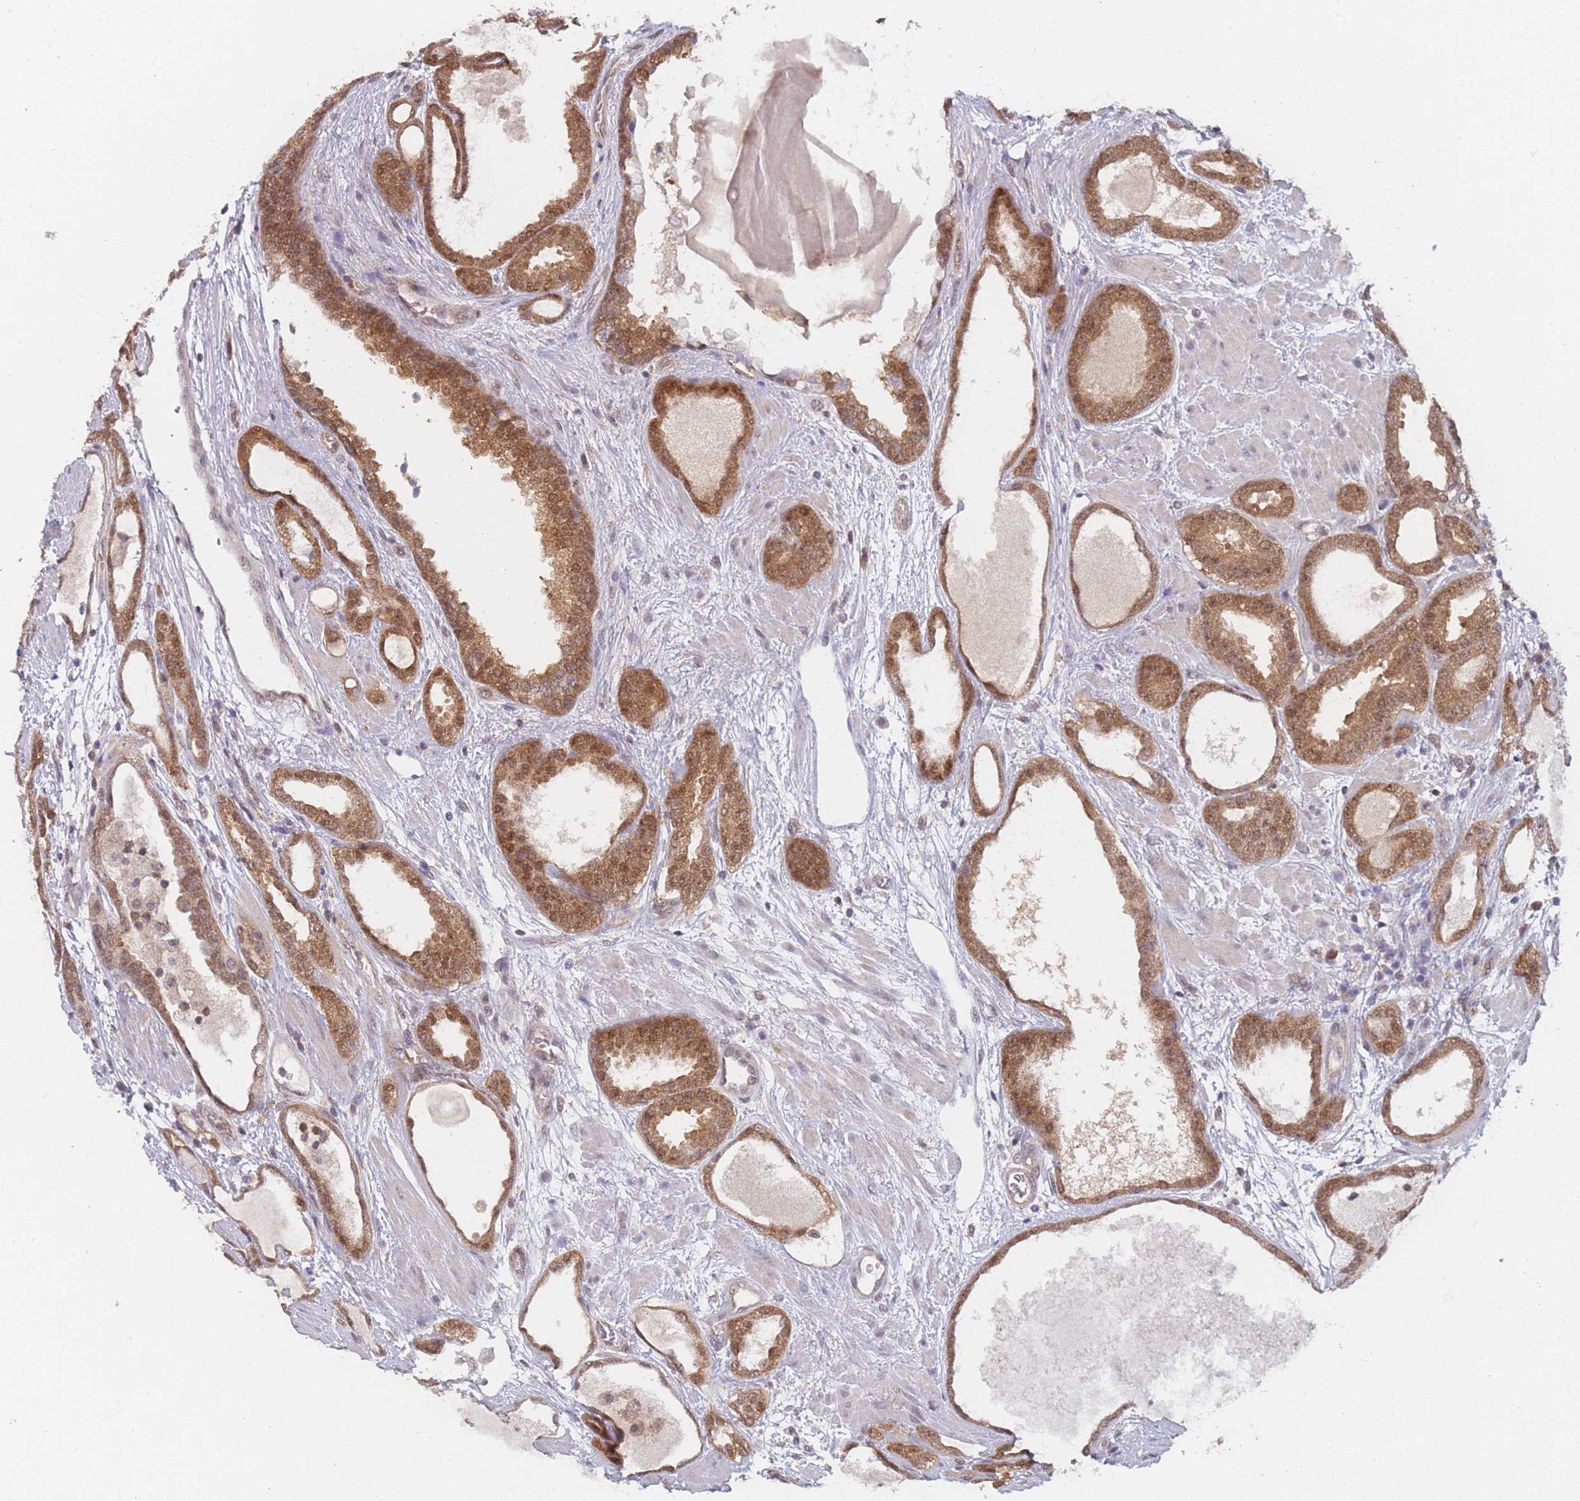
{"staining": {"intensity": "moderate", "quantity": ">75%", "location": "cytoplasmic/membranous"}, "tissue": "prostate cancer", "cell_type": "Tumor cells", "image_type": "cancer", "snomed": [{"axis": "morphology", "description": "Adenocarcinoma, High grade"}, {"axis": "topography", "description": "Prostate"}], "caption": "This micrograph reveals prostate cancer stained with immunohistochemistry (IHC) to label a protein in brown. The cytoplasmic/membranous of tumor cells show moderate positivity for the protein. Nuclei are counter-stained blue.", "gene": "MRI1", "patient": {"sex": "male", "age": 60}}